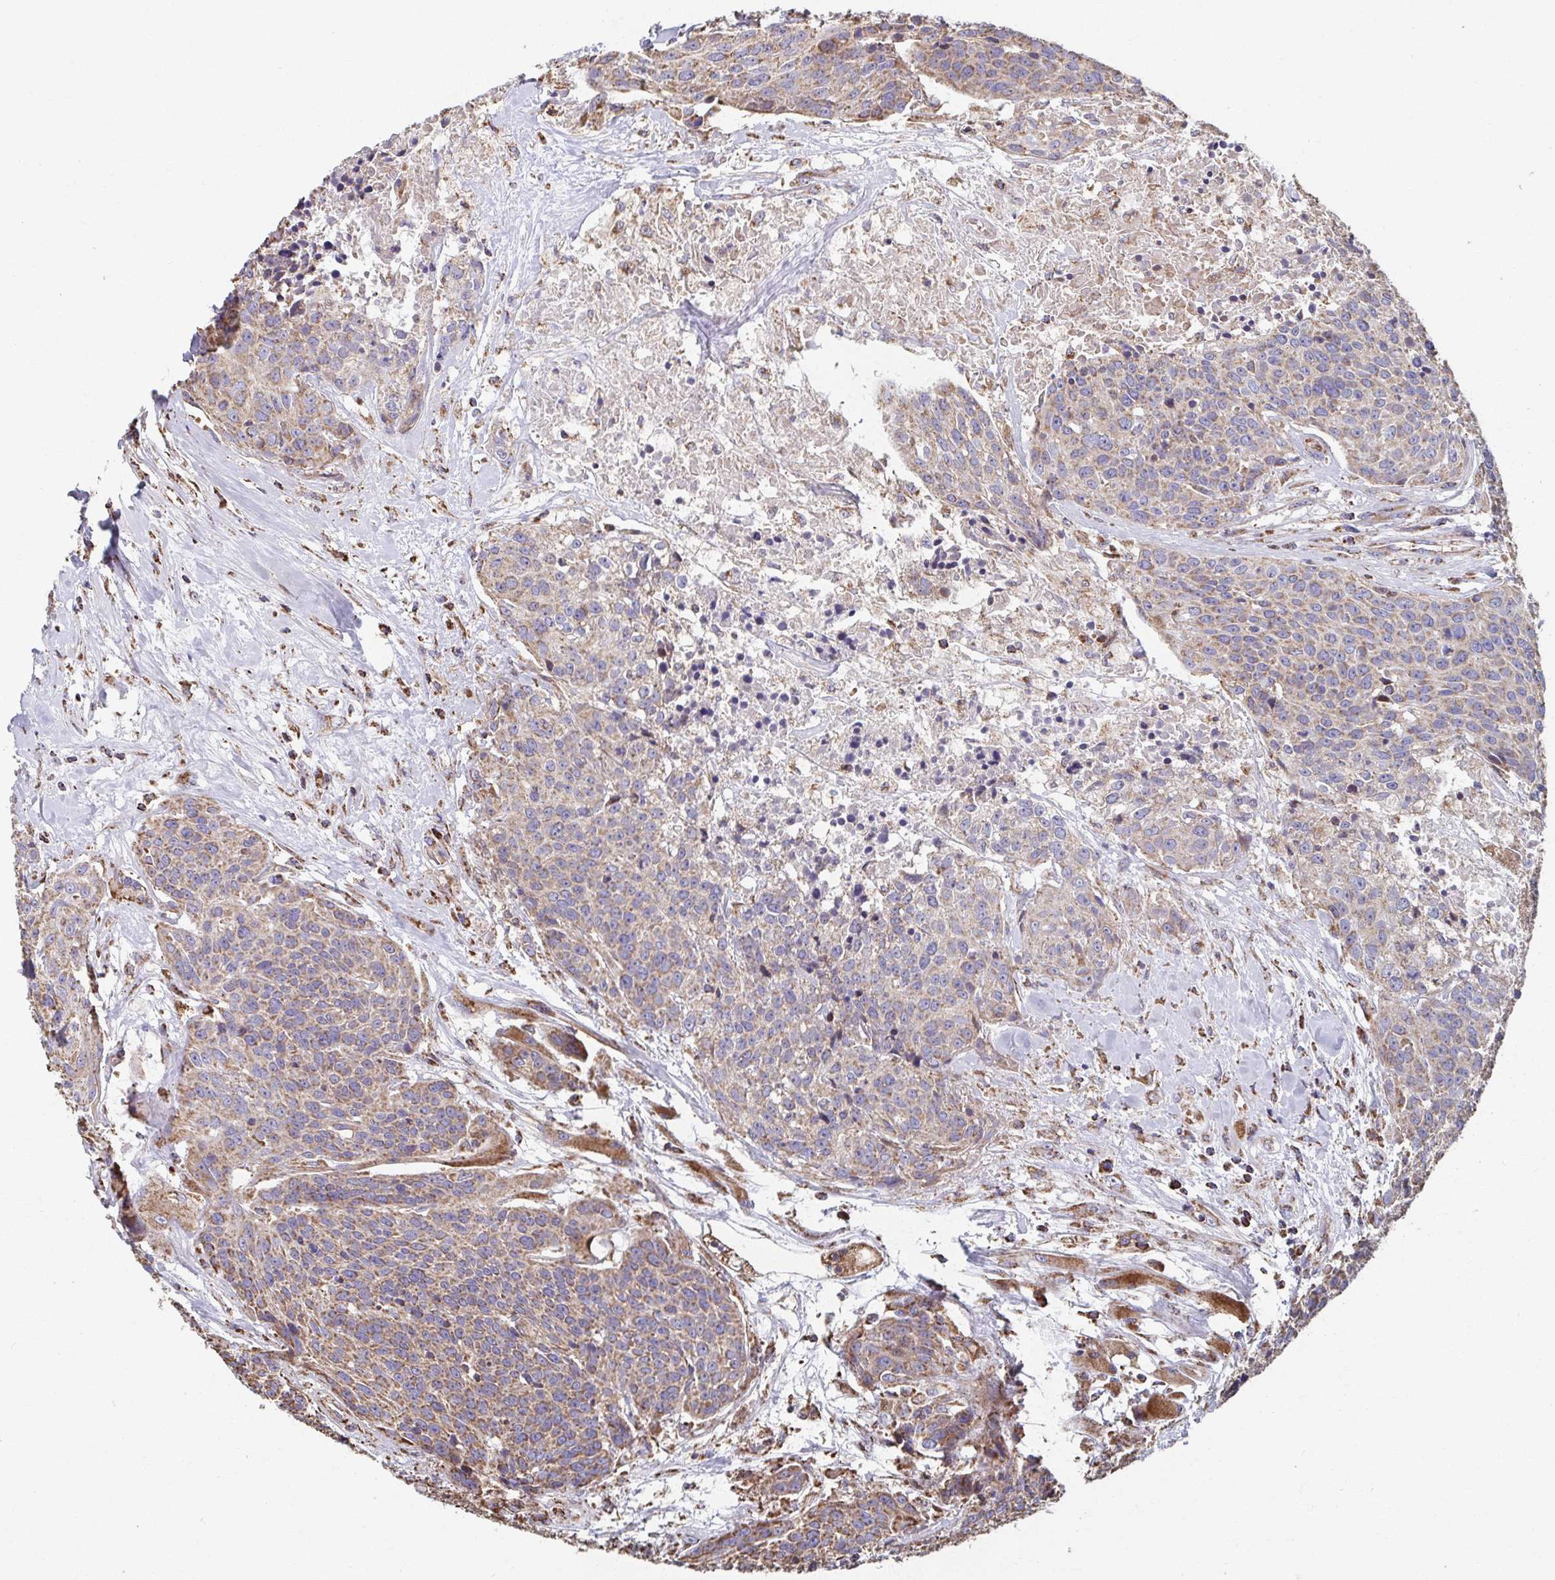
{"staining": {"intensity": "weak", "quantity": "25%-75%", "location": "cytoplasmic/membranous"}, "tissue": "head and neck cancer", "cell_type": "Tumor cells", "image_type": "cancer", "snomed": [{"axis": "morphology", "description": "Squamous cell carcinoma, NOS"}, {"axis": "topography", "description": "Oral tissue"}, {"axis": "topography", "description": "Head-Neck"}], "caption": "Protein staining exhibits weak cytoplasmic/membranous staining in about 25%-75% of tumor cells in head and neck squamous cell carcinoma. Immunohistochemistry stains the protein of interest in brown and the nuclei are stained blue.", "gene": "SAT1", "patient": {"sex": "male", "age": 64}}